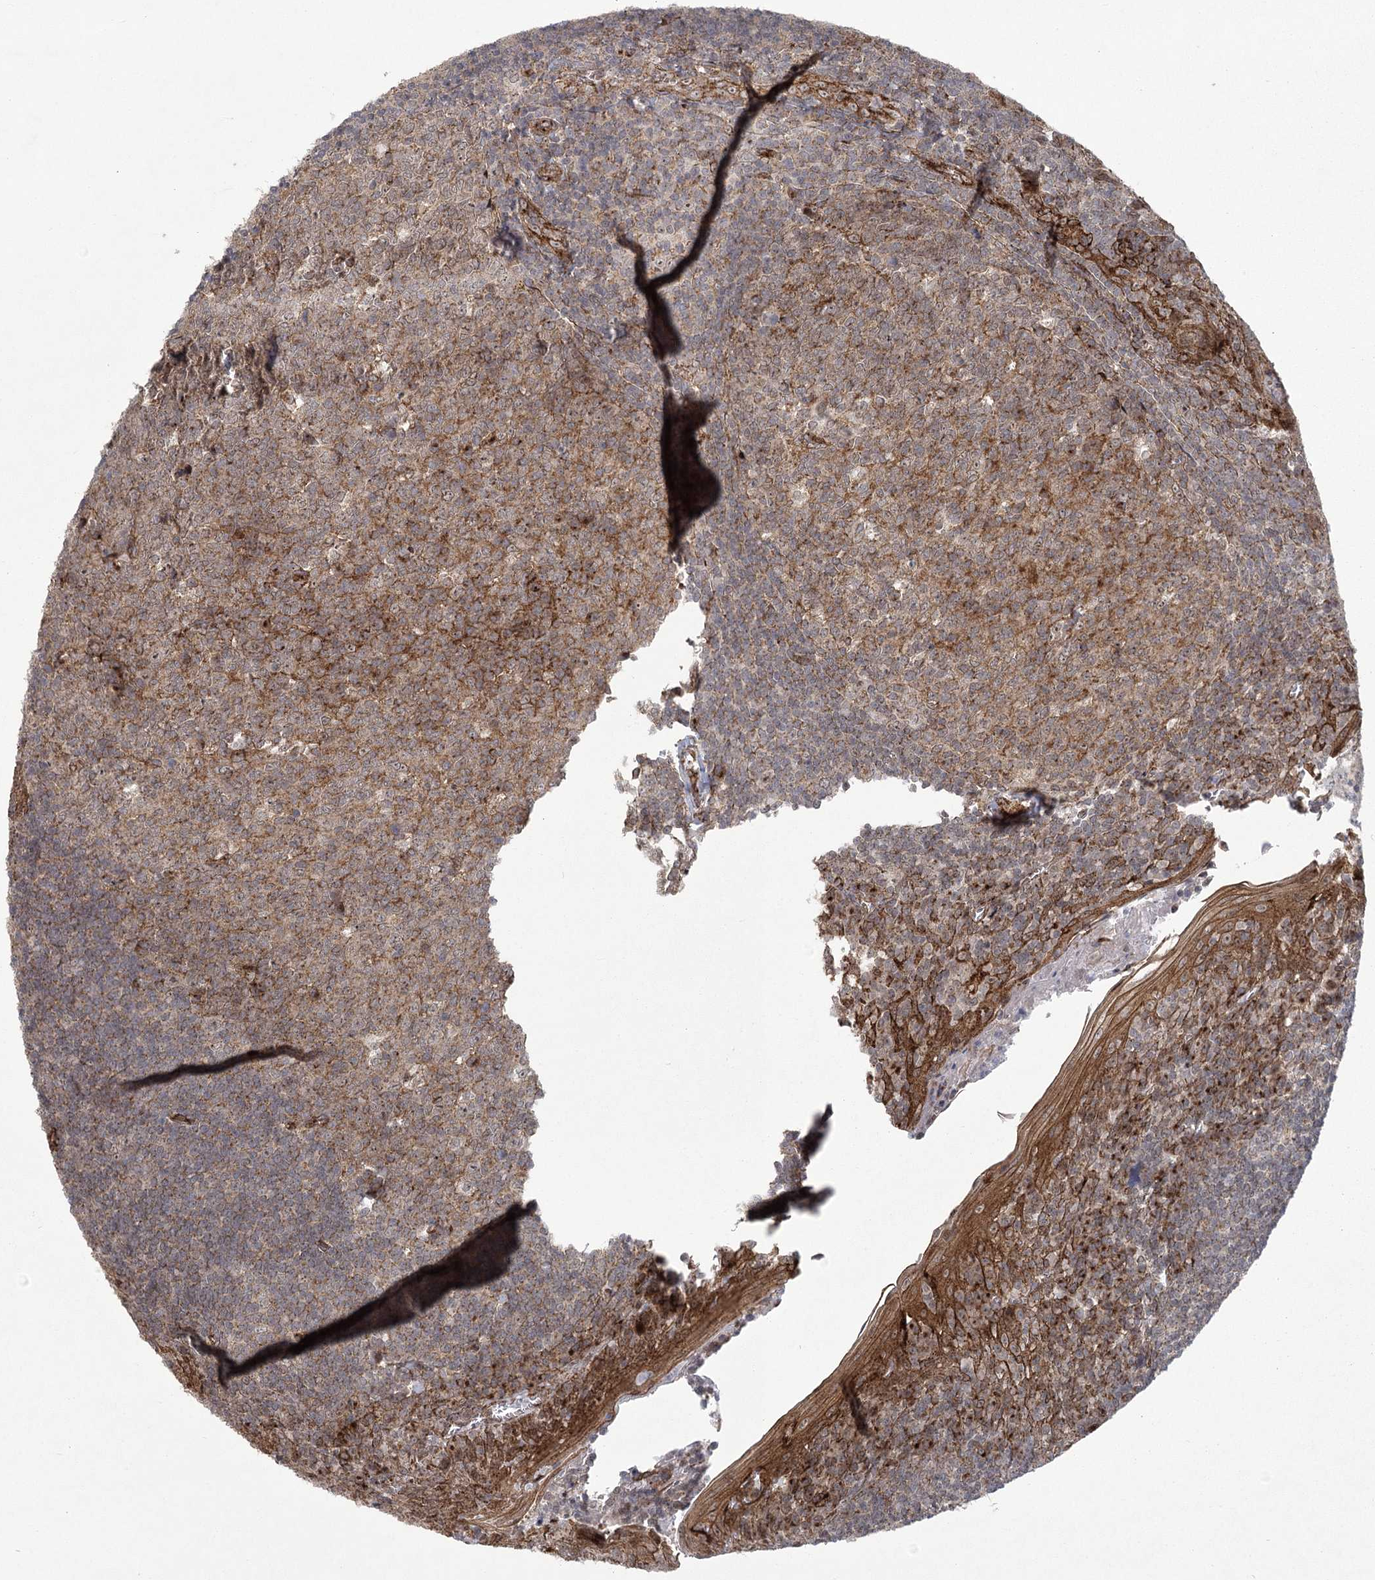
{"staining": {"intensity": "moderate", "quantity": "25%-75%", "location": "cytoplasmic/membranous"}, "tissue": "tonsil", "cell_type": "Germinal center cells", "image_type": "normal", "snomed": [{"axis": "morphology", "description": "Normal tissue, NOS"}, {"axis": "topography", "description": "Tonsil"}], "caption": "The micrograph displays staining of normal tonsil, revealing moderate cytoplasmic/membranous protein staining (brown color) within germinal center cells.", "gene": "PARM1", "patient": {"sex": "male", "age": 27}}